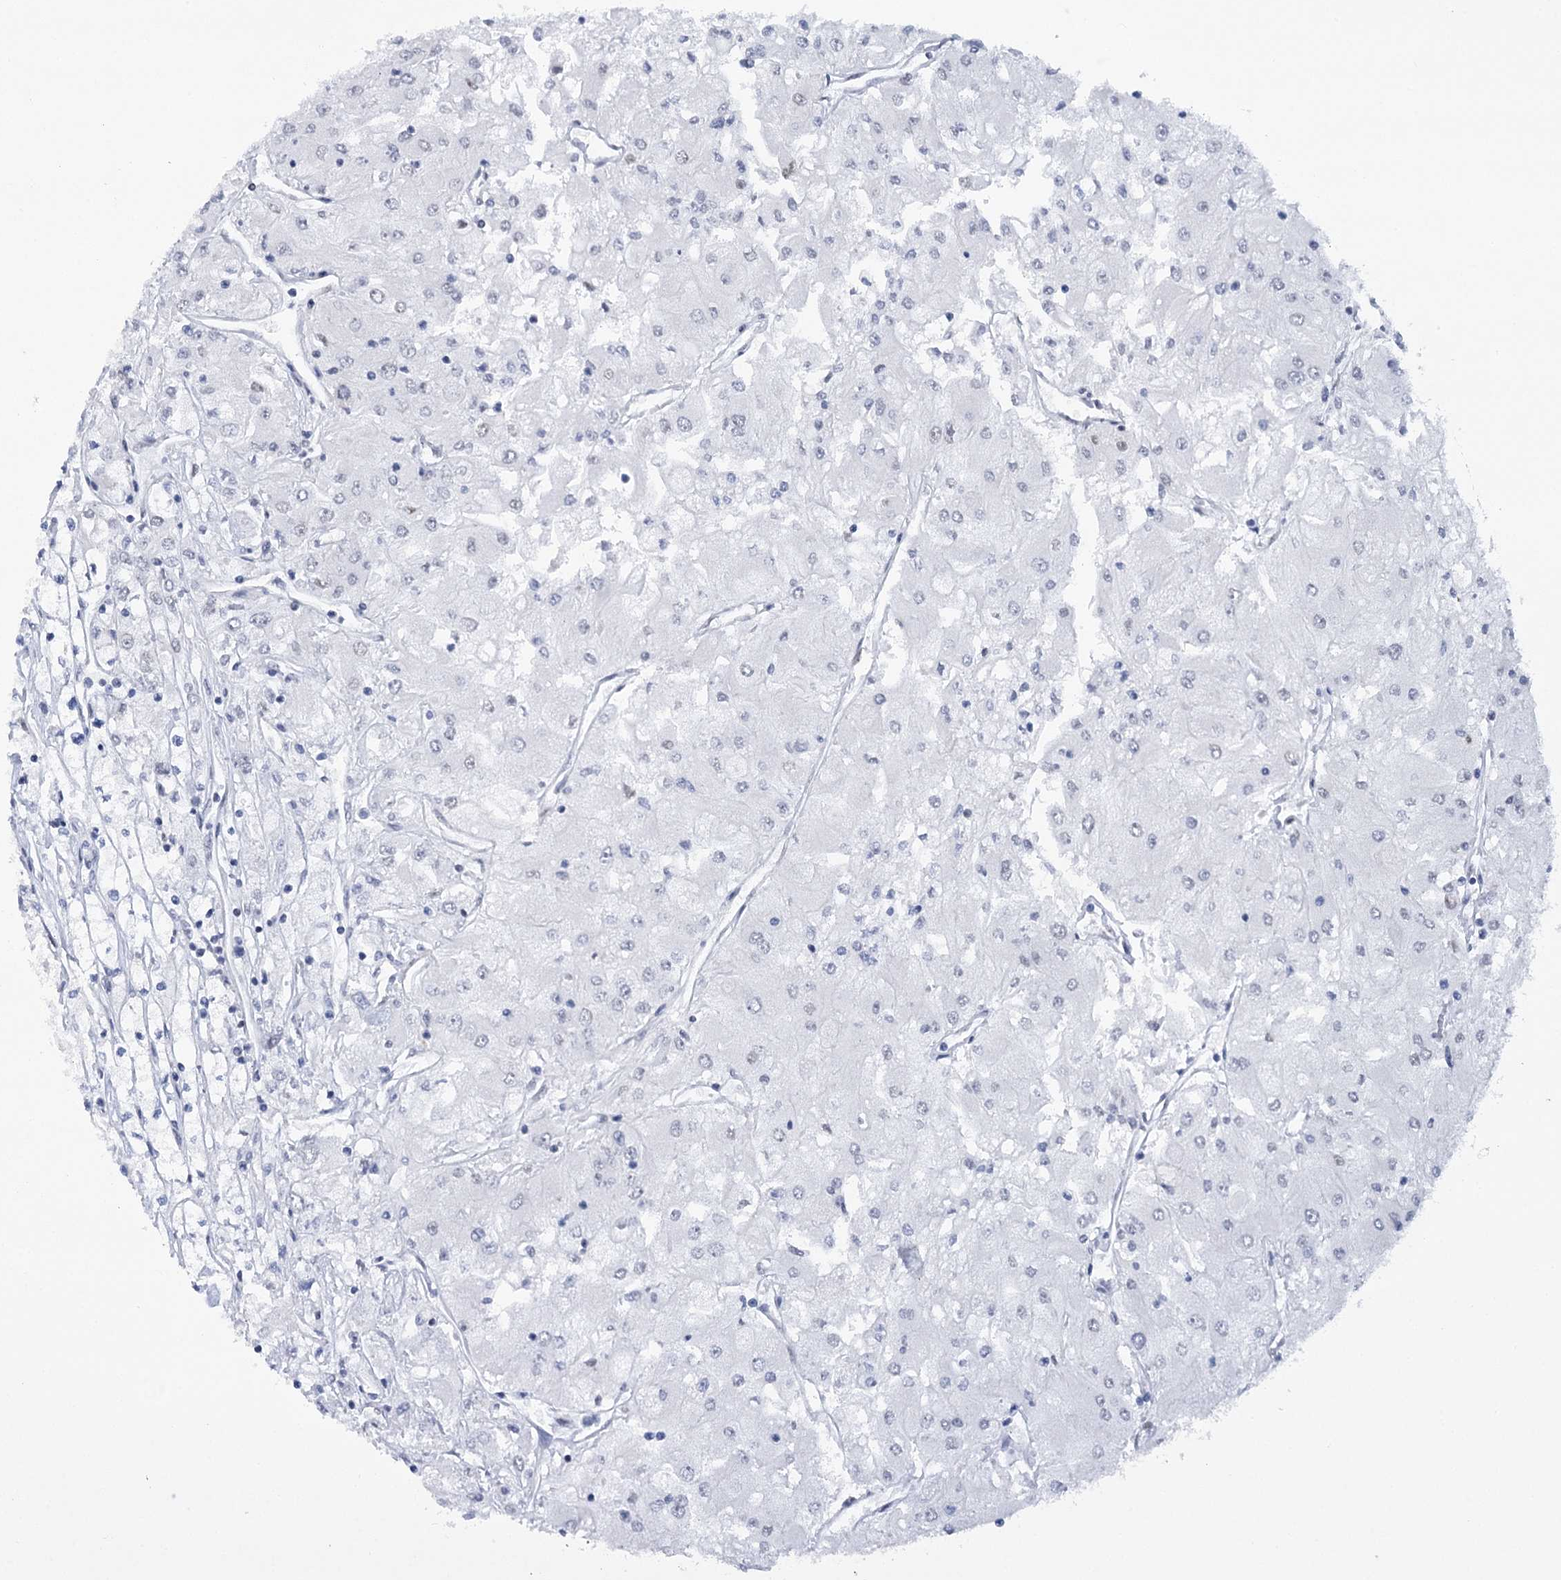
{"staining": {"intensity": "negative", "quantity": "none", "location": "none"}, "tissue": "renal cancer", "cell_type": "Tumor cells", "image_type": "cancer", "snomed": [{"axis": "morphology", "description": "Adenocarcinoma, NOS"}, {"axis": "topography", "description": "Kidney"}], "caption": "This is an immunohistochemistry photomicrograph of human adenocarcinoma (renal). There is no expression in tumor cells.", "gene": "HNRNPA0", "patient": {"sex": "male", "age": 80}}